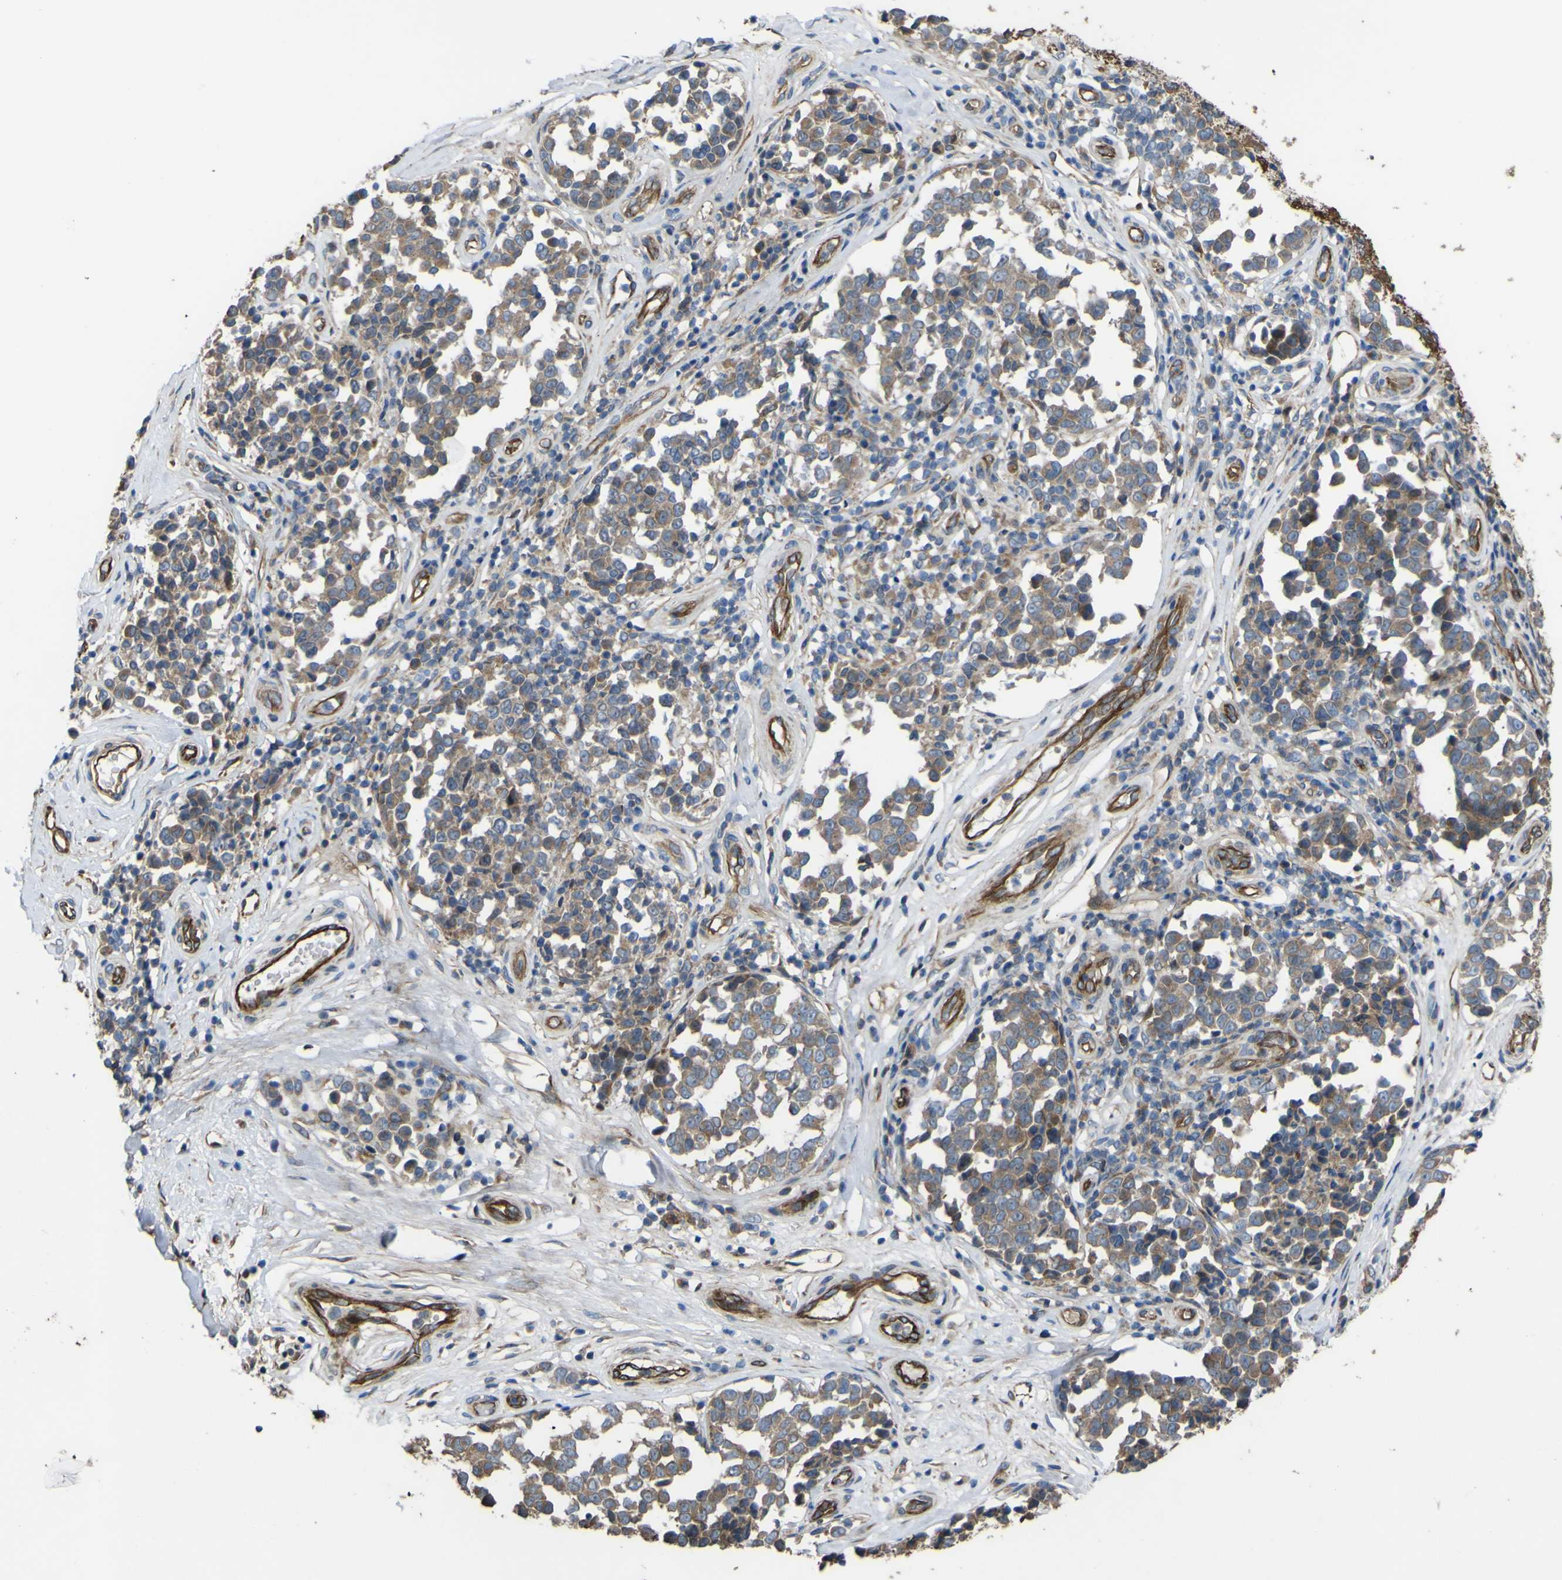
{"staining": {"intensity": "weak", "quantity": ">75%", "location": "cytoplasmic/membranous"}, "tissue": "melanoma", "cell_type": "Tumor cells", "image_type": "cancer", "snomed": [{"axis": "morphology", "description": "Malignant melanoma, NOS"}, {"axis": "topography", "description": "Skin"}], "caption": "Immunohistochemistry staining of malignant melanoma, which displays low levels of weak cytoplasmic/membranous staining in approximately >75% of tumor cells indicating weak cytoplasmic/membranous protein positivity. The staining was performed using DAB (3,3'-diaminobenzidine) (brown) for protein detection and nuclei were counterstained in hematoxylin (blue).", "gene": "FBXO30", "patient": {"sex": "female", "age": 64}}